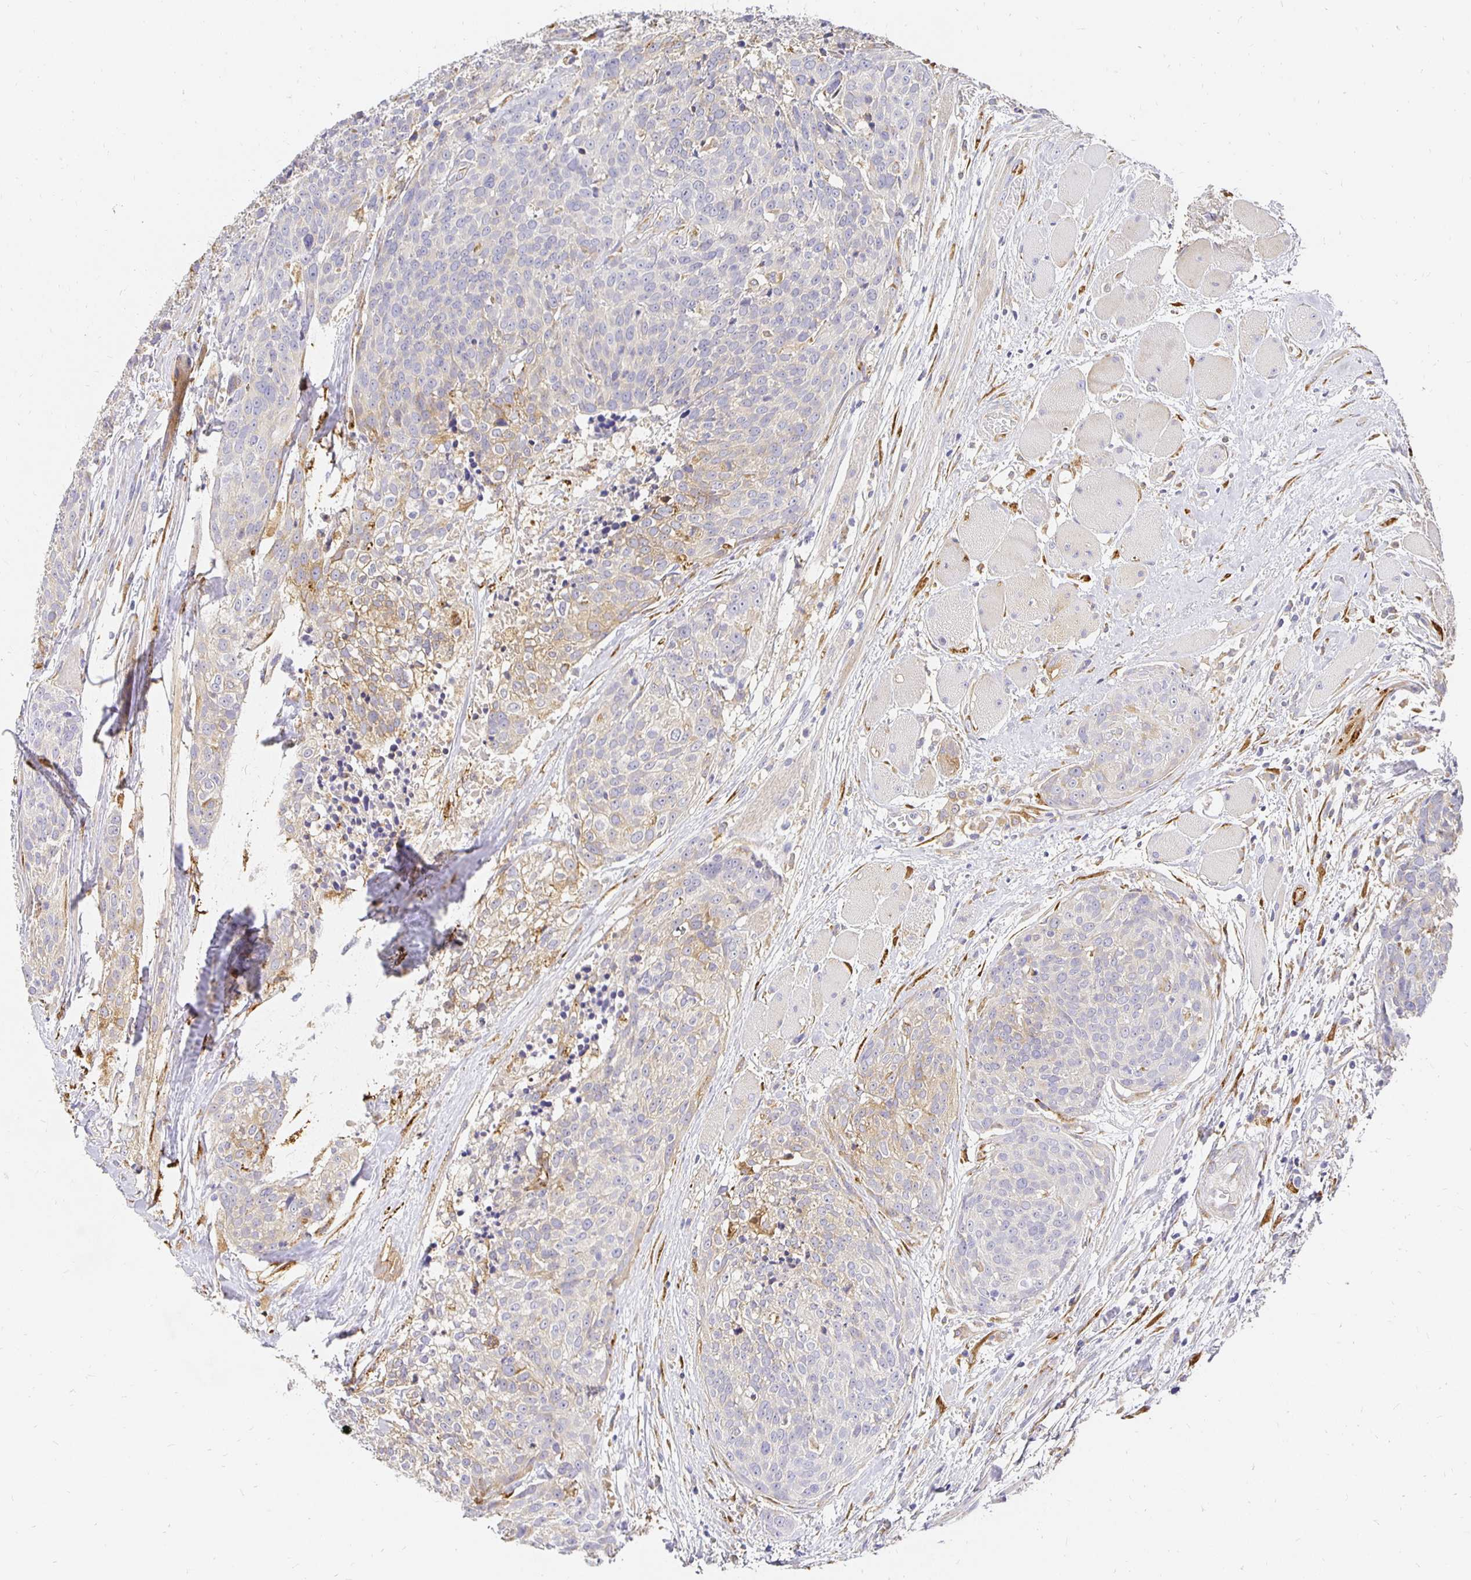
{"staining": {"intensity": "weak", "quantity": "<25%", "location": "cytoplasmic/membranous"}, "tissue": "head and neck cancer", "cell_type": "Tumor cells", "image_type": "cancer", "snomed": [{"axis": "morphology", "description": "Squamous cell carcinoma, NOS"}, {"axis": "topography", "description": "Oral tissue"}, {"axis": "topography", "description": "Head-Neck"}], "caption": "An IHC photomicrograph of head and neck cancer (squamous cell carcinoma) is shown. There is no staining in tumor cells of head and neck cancer (squamous cell carcinoma).", "gene": "PLOD1", "patient": {"sex": "male", "age": 64}}